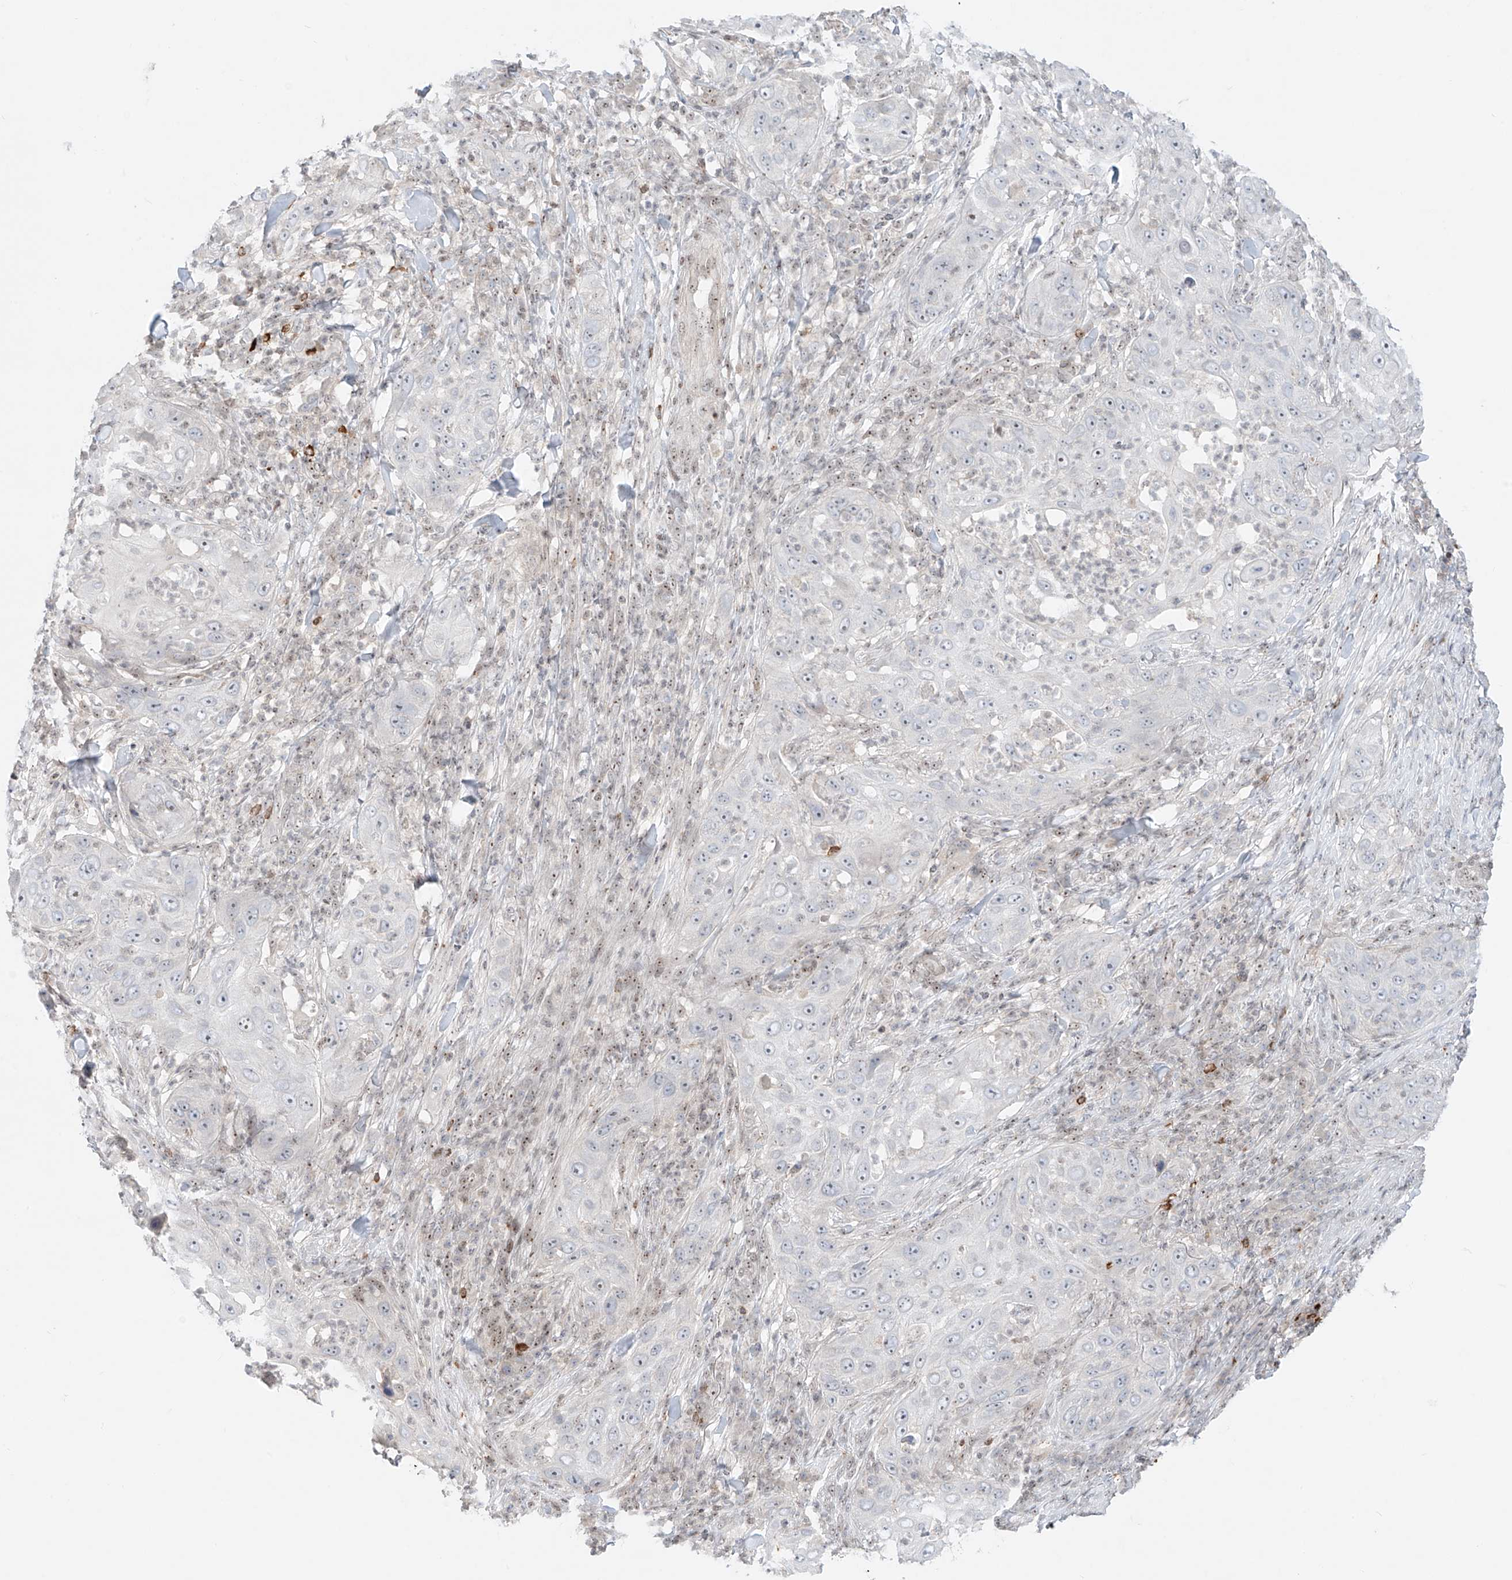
{"staining": {"intensity": "negative", "quantity": "none", "location": "none"}, "tissue": "skin cancer", "cell_type": "Tumor cells", "image_type": "cancer", "snomed": [{"axis": "morphology", "description": "Squamous cell carcinoma, NOS"}, {"axis": "topography", "description": "Skin"}], "caption": "Protein analysis of skin cancer shows no significant expression in tumor cells.", "gene": "ZNF512", "patient": {"sex": "female", "age": 44}}